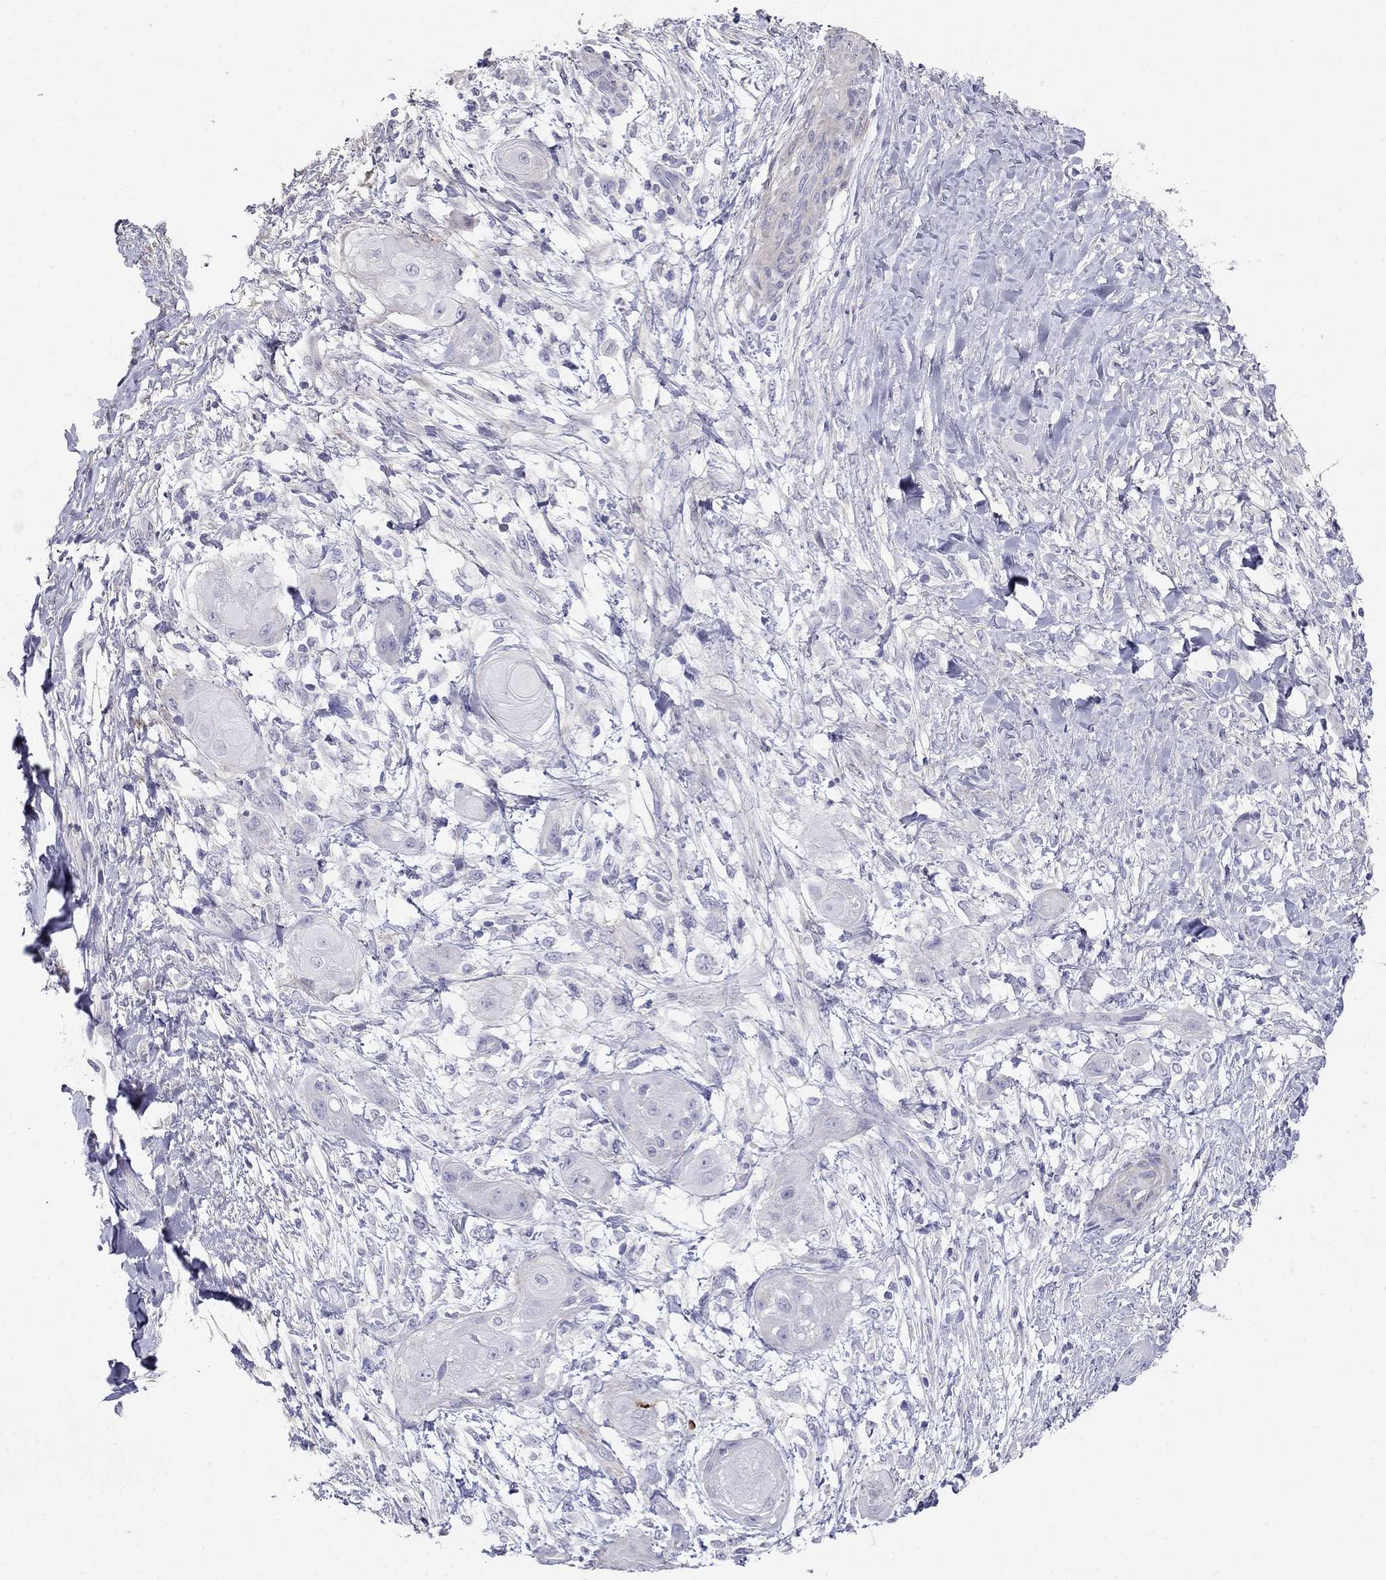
{"staining": {"intensity": "negative", "quantity": "none", "location": "none"}, "tissue": "skin cancer", "cell_type": "Tumor cells", "image_type": "cancer", "snomed": [{"axis": "morphology", "description": "Squamous cell carcinoma, NOS"}, {"axis": "topography", "description": "Skin"}], "caption": "Human skin squamous cell carcinoma stained for a protein using immunohistochemistry displays no staining in tumor cells.", "gene": "LY6H", "patient": {"sex": "male", "age": 62}}